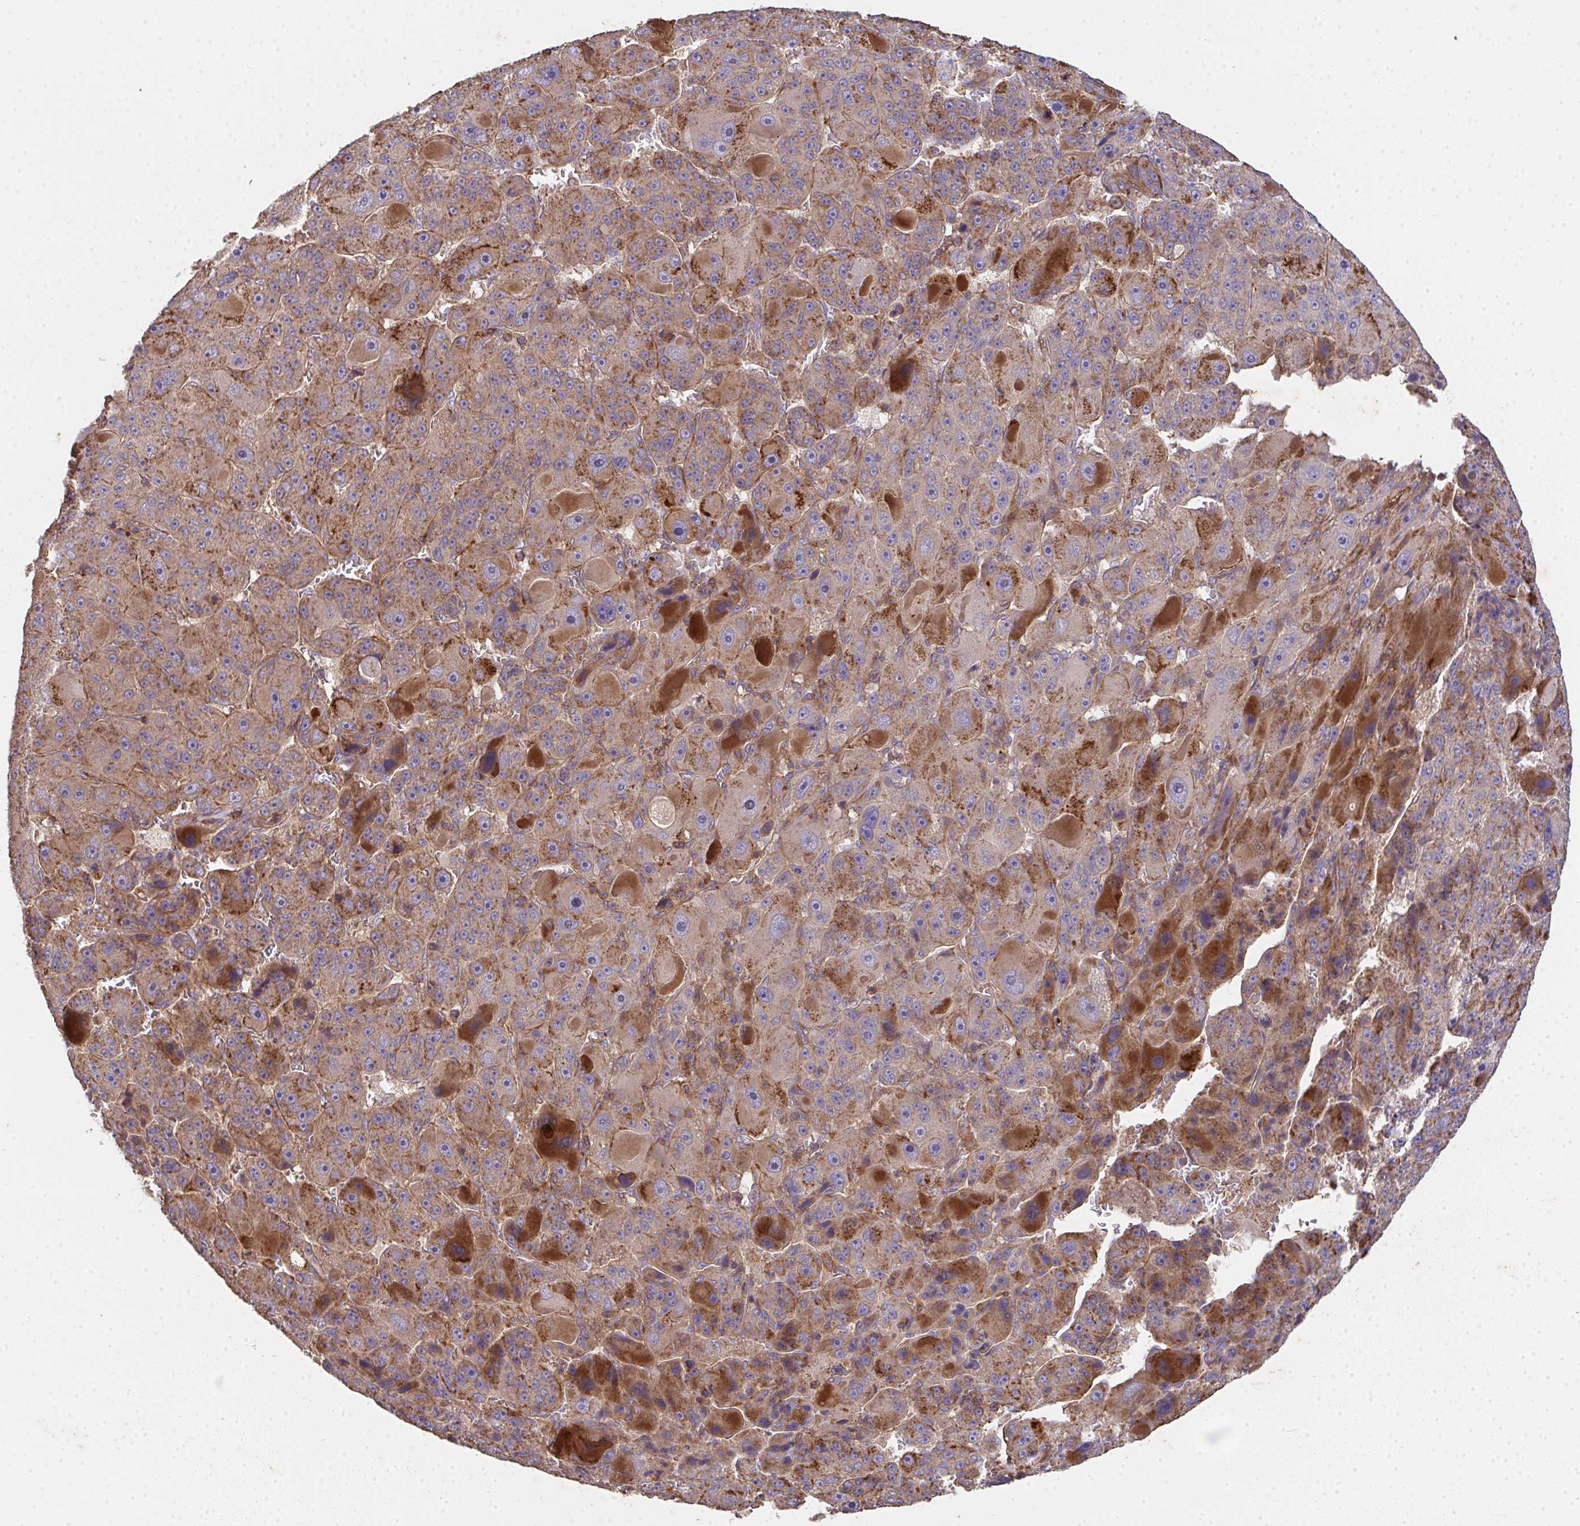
{"staining": {"intensity": "moderate", "quantity": ">75%", "location": "cytoplasmic/membranous"}, "tissue": "liver cancer", "cell_type": "Tumor cells", "image_type": "cancer", "snomed": [{"axis": "morphology", "description": "Carcinoma, Hepatocellular, NOS"}, {"axis": "topography", "description": "Liver"}], "caption": "A histopathology image of human liver cancer stained for a protein shows moderate cytoplasmic/membranous brown staining in tumor cells.", "gene": "TNMD", "patient": {"sex": "male", "age": 76}}